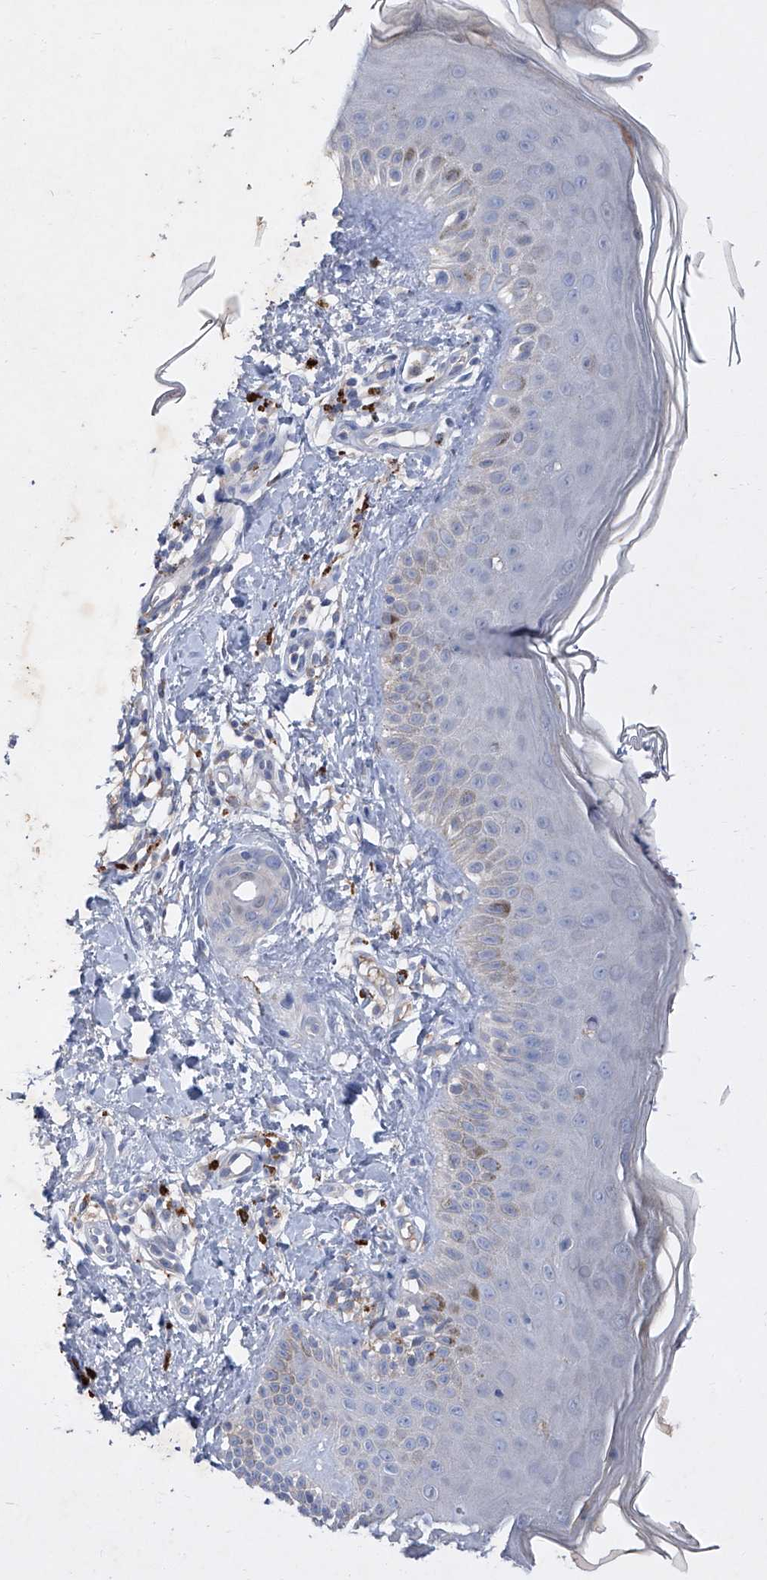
{"staining": {"intensity": "negative", "quantity": "none", "location": "none"}, "tissue": "skin", "cell_type": "Fibroblasts", "image_type": "normal", "snomed": [{"axis": "morphology", "description": "Normal tissue, NOS"}, {"axis": "topography", "description": "Skin"}], "caption": "Fibroblasts show no significant protein positivity in normal skin. The staining is performed using DAB (3,3'-diaminobenzidine) brown chromogen with nuclei counter-stained in using hematoxylin.", "gene": "SBK2", "patient": {"sex": "male", "age": 52}}